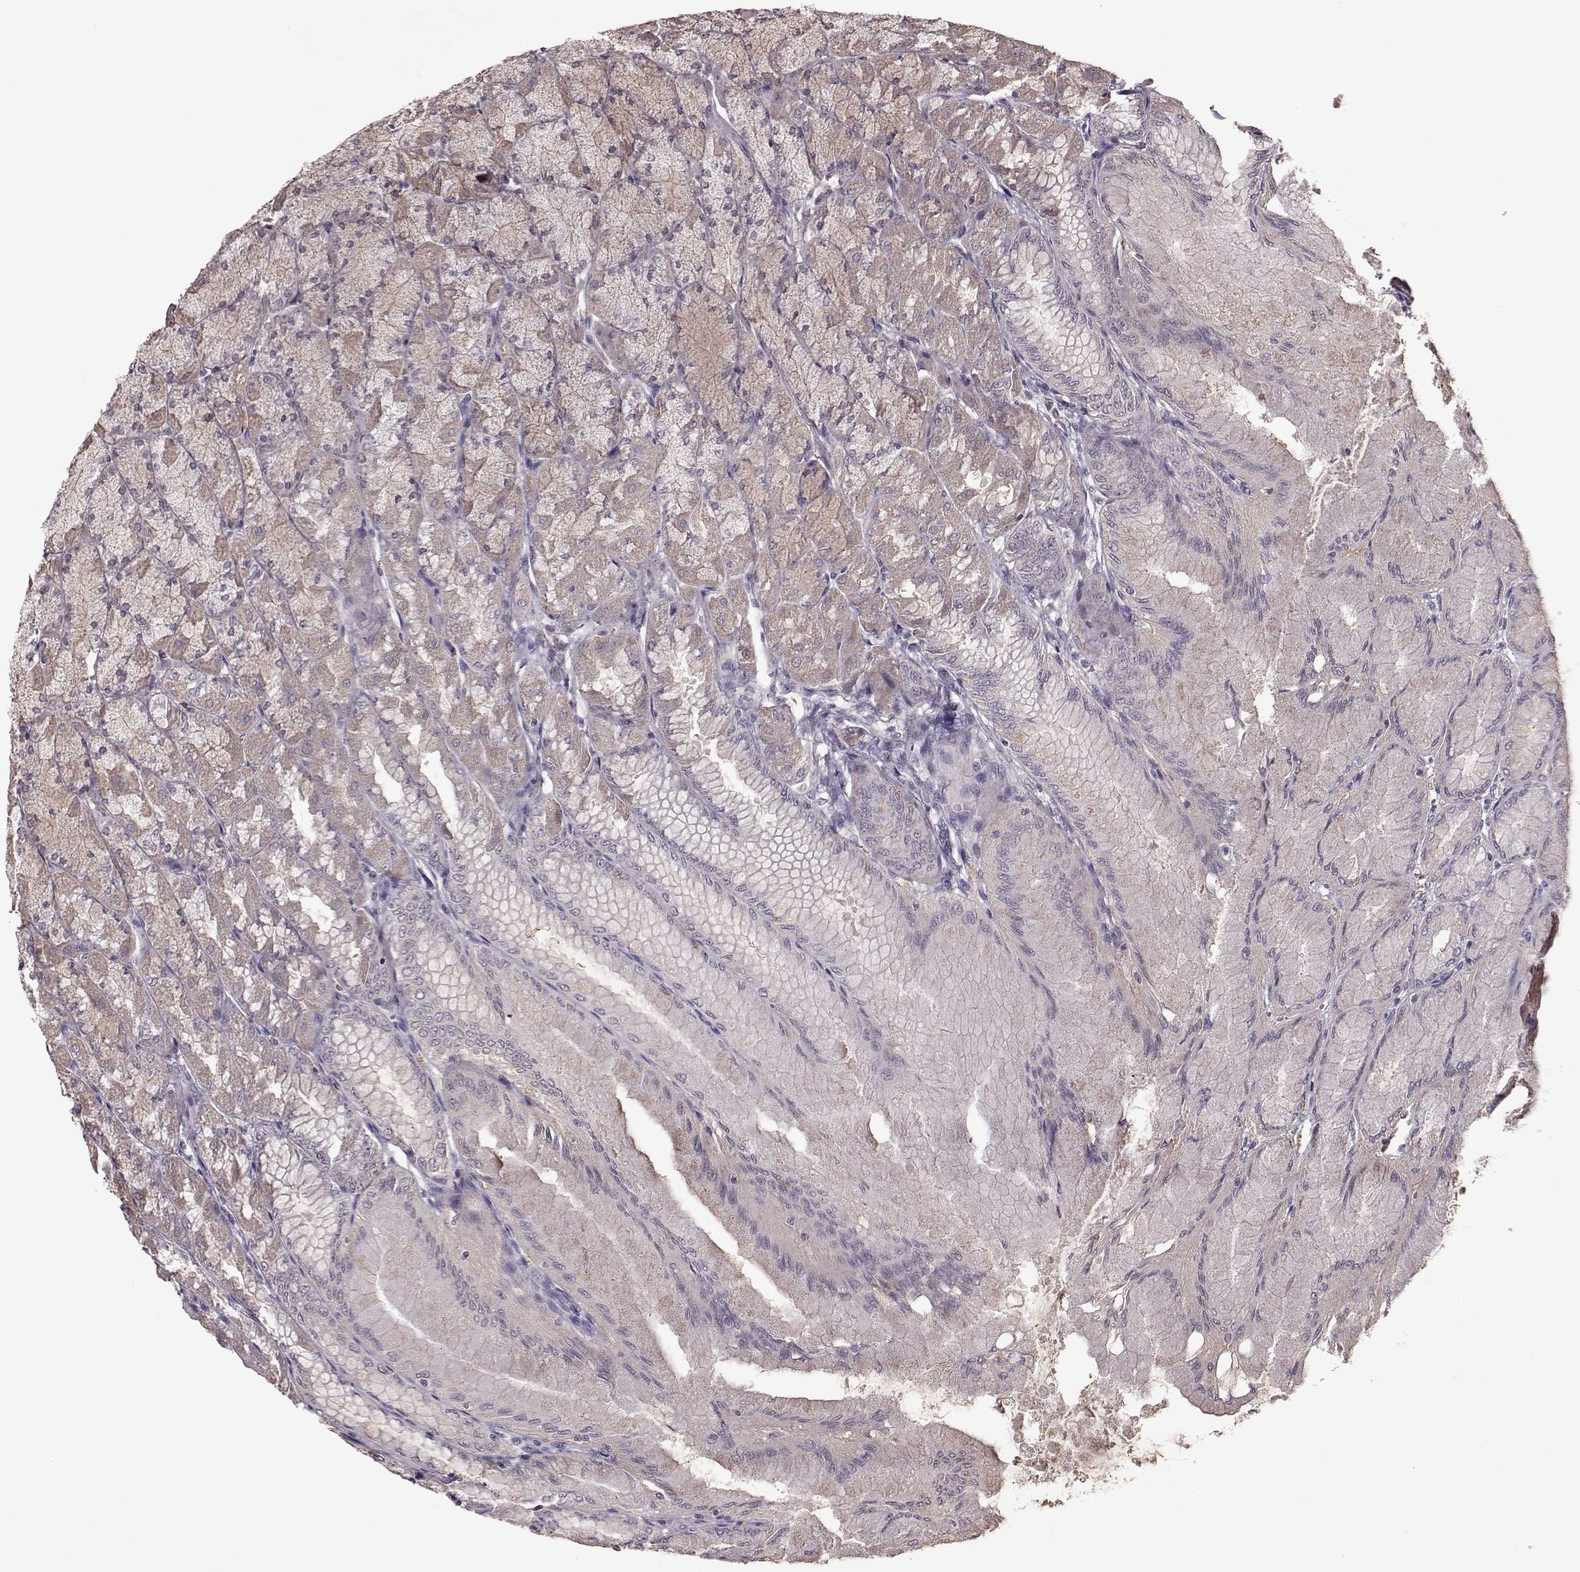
{"staining": {"intensity": "weak", "quantity": "25%-75%", "location": "cytoplasmic/membranous"}, "tissue": "stomach", "cell_type": "Glandular cells", "image_type": "normal", "snomed": [{"axis": "morphology", "description": "Normal tissue, NOS"}, {"axis": "topography", "description": "Stomach, upper"}], "caption": "About 25%-75% of glandular cells in normal stomach demonstrate weak cytoplasmic/membranous protein expression as visualized by brown immunohistochemical staining.", "gene": "FRRS1L", "patient": {"sex": "male", "age": 60}}